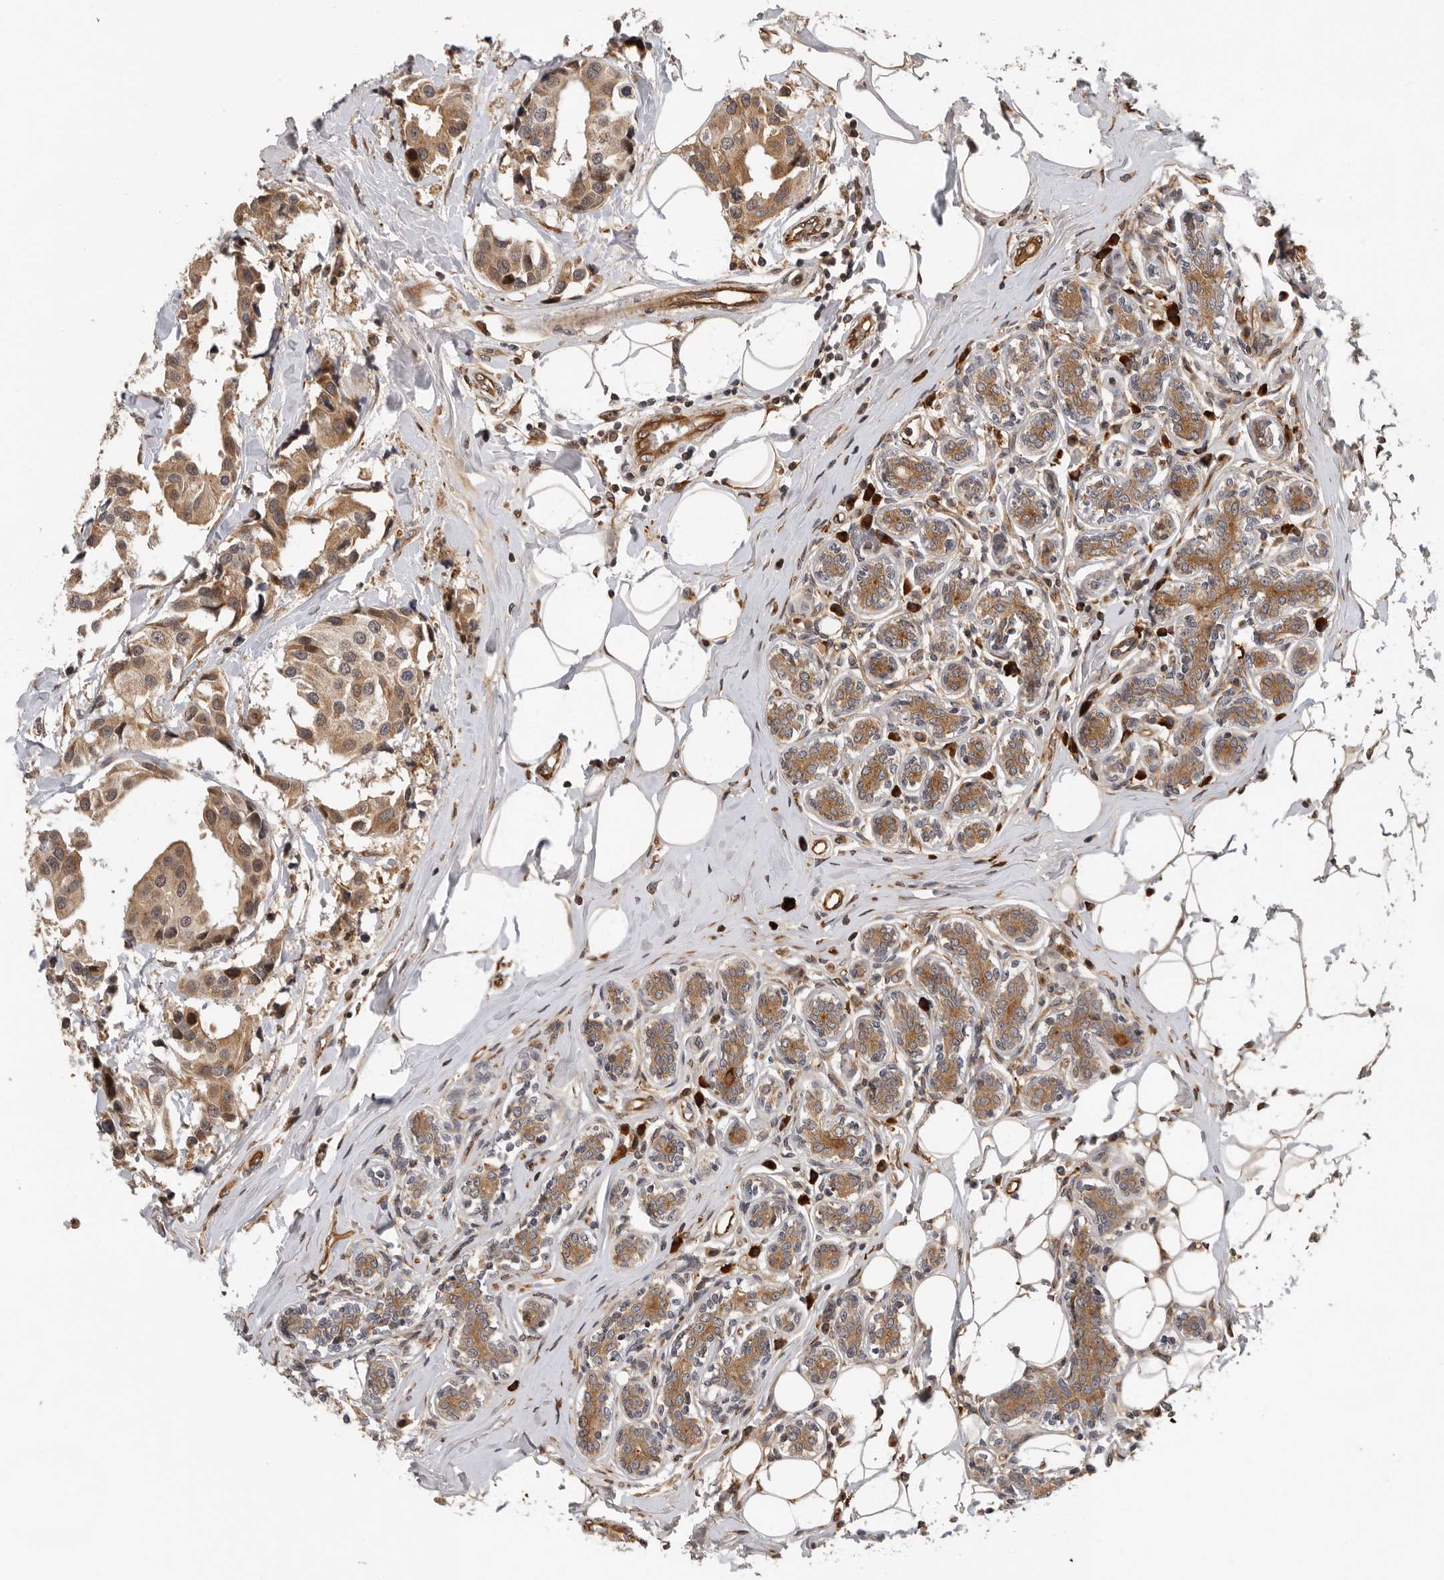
{"staining": {"intensity": "moderate", "quantity": ">75%", "location": "cytoplasmic/membranous"}, "tissue": "breast cancer", "cell_type": "Tumor cells", "image_type": "cancer", "snomed": [{"axis": "morphology", "description": "Normal tissue, NOS"}, {"axis": "morphology", "description": "Duct carcinoma"}, {"axis": "topography", "description": "Breast"}], "caption": "IHC photomicrograph of neoplastic tissue: breast cancer stained using immunohistochemistry displays medium levels of moderate protein expression localized specifically in the cytoplasmic/membranous of tumor cells, appearing as a cytoplasmic/membranous brown color.", "gene": "RNF157", "patient": {"sex": "female", "age": 39}}